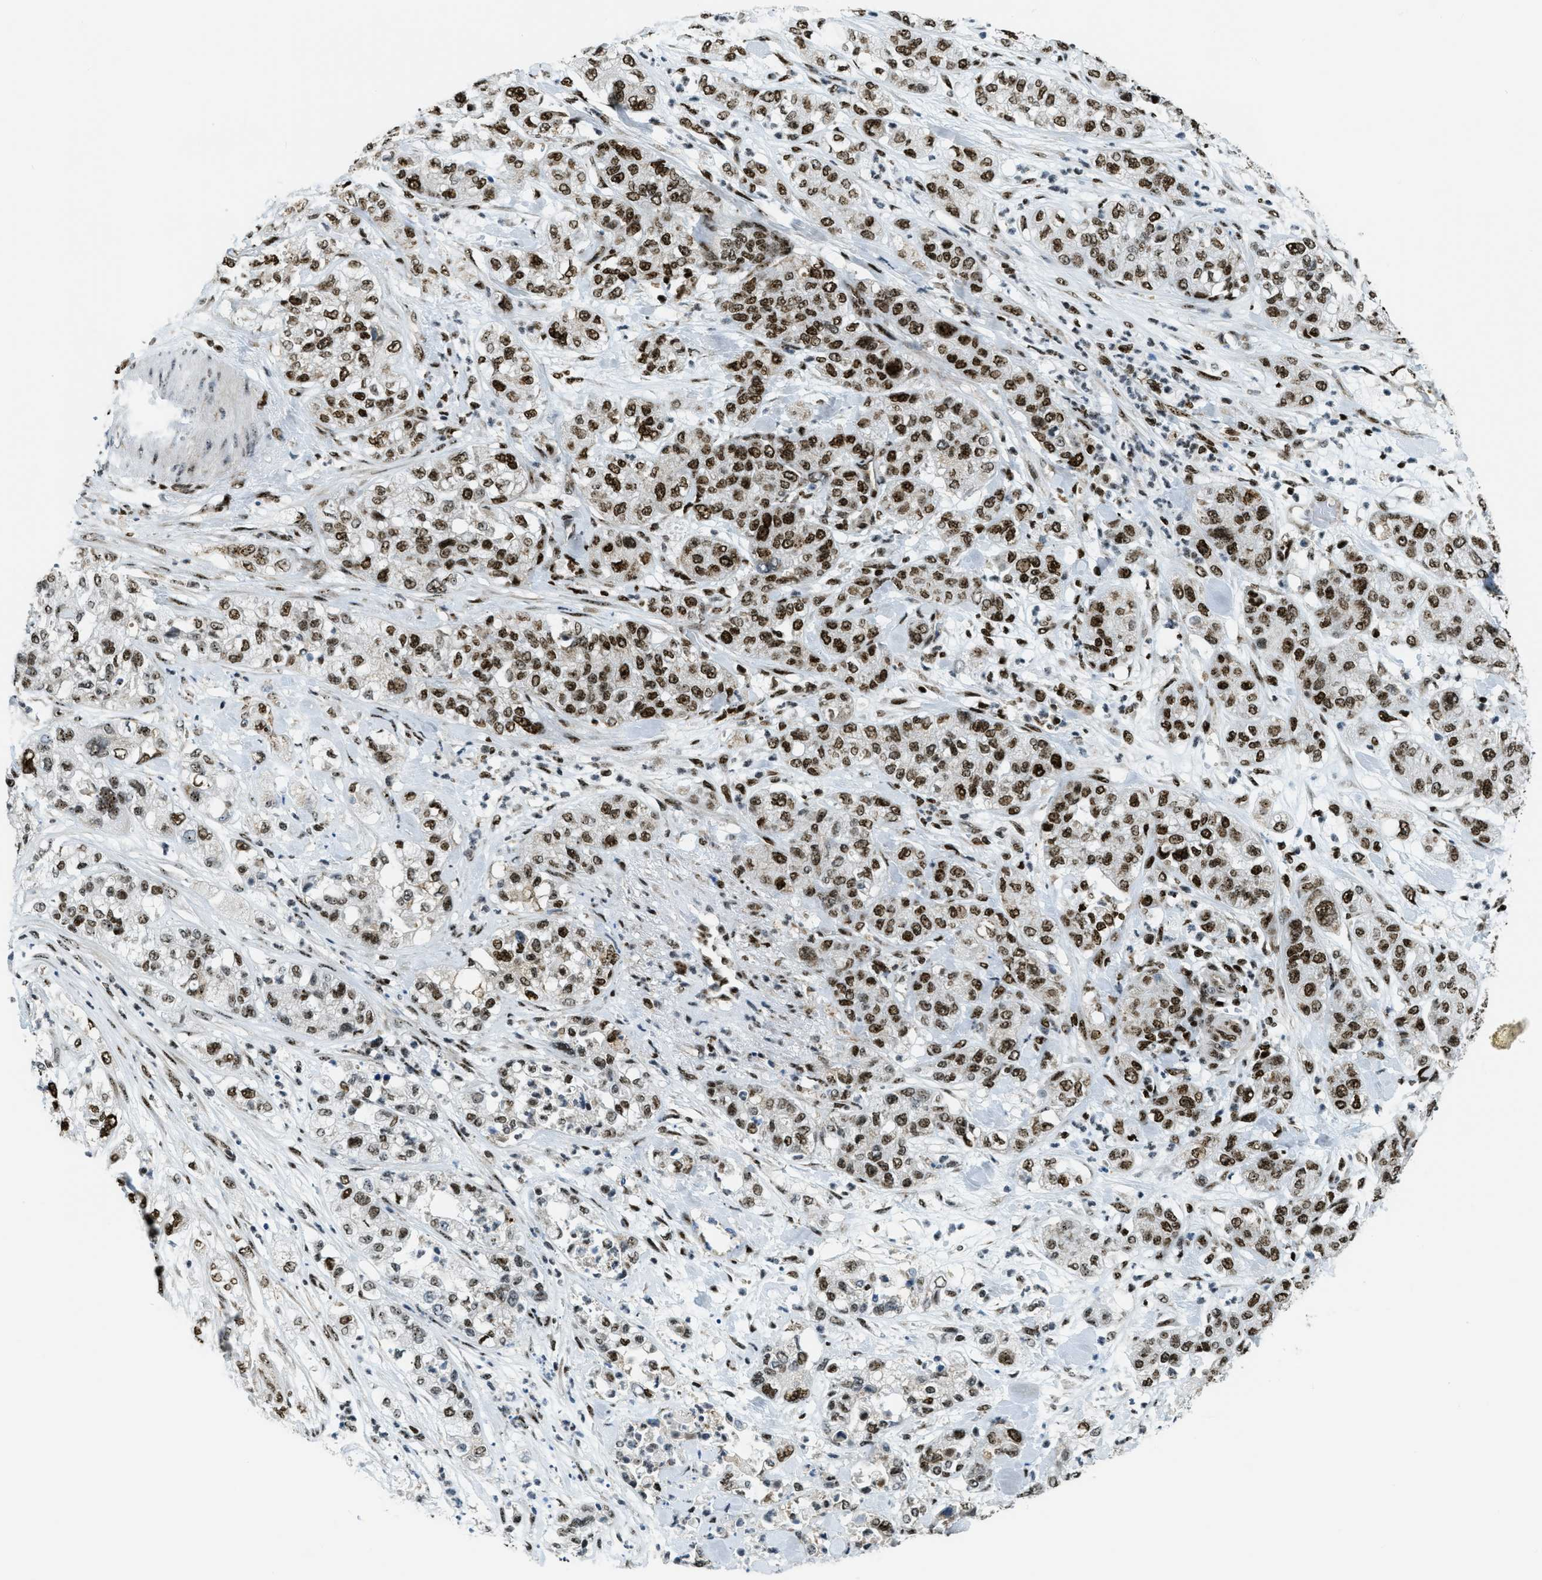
{"staining": {"intensity": "strong", "quantity": ">75%", "location": "nuclear"}, "tissue": "pancreatic cancer", "cell_type": "Tumor cells", "image_type": "cancer", "snomed": [{"axis": "morphology", "description": "Adenocarcinoma, NOS"}, {"axis": "topography", "description": "Pancreas"}], "caption": "Immunohistochemical staining of pancreatic cancer shows high levels of strong nuclear protein positivity in about >75% of tumor cells.", "gene": "SP100", "patient": {"sex": "female", "age": 78}}